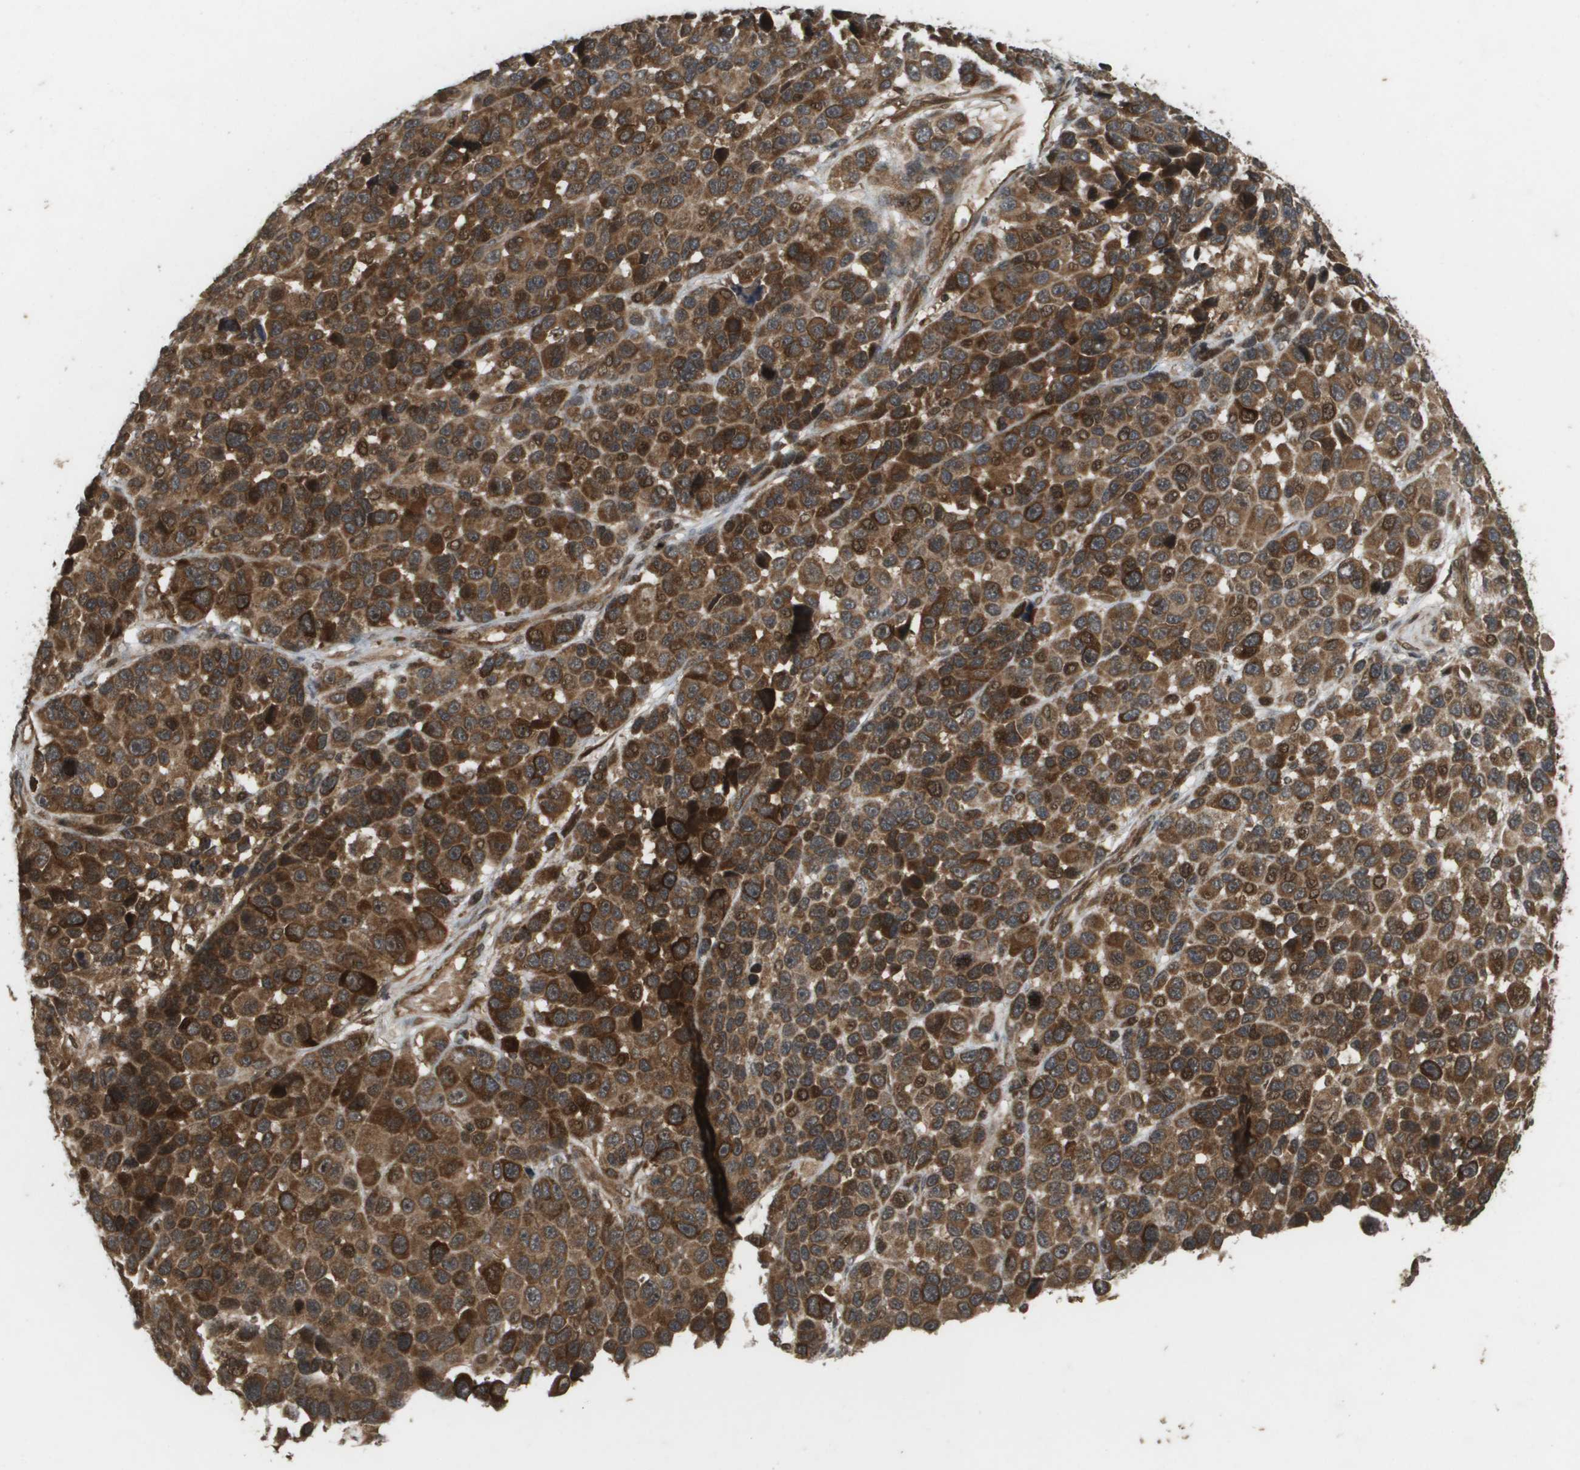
{"staining": {"intensity": "strong", "quantity": ">75%", "location": "cytoplasmic/membranous,nuclear"}, "tissue": "melanoma", "cell_type": "Tumor cells", "image_type": "cancer", "snomed": [{"axis": "morphology", "description": "Malignant melanoma, NOS"}, {"axis": "topography", "description": "Skin"}], "caption": "This is an image of IHC staining of melanoma, which shows strong positivity in the cytoplasmic/membranous and nuclear of tumor cells.", "gene": "KIF11", "patient": {"sex": "male", "age": 53}}